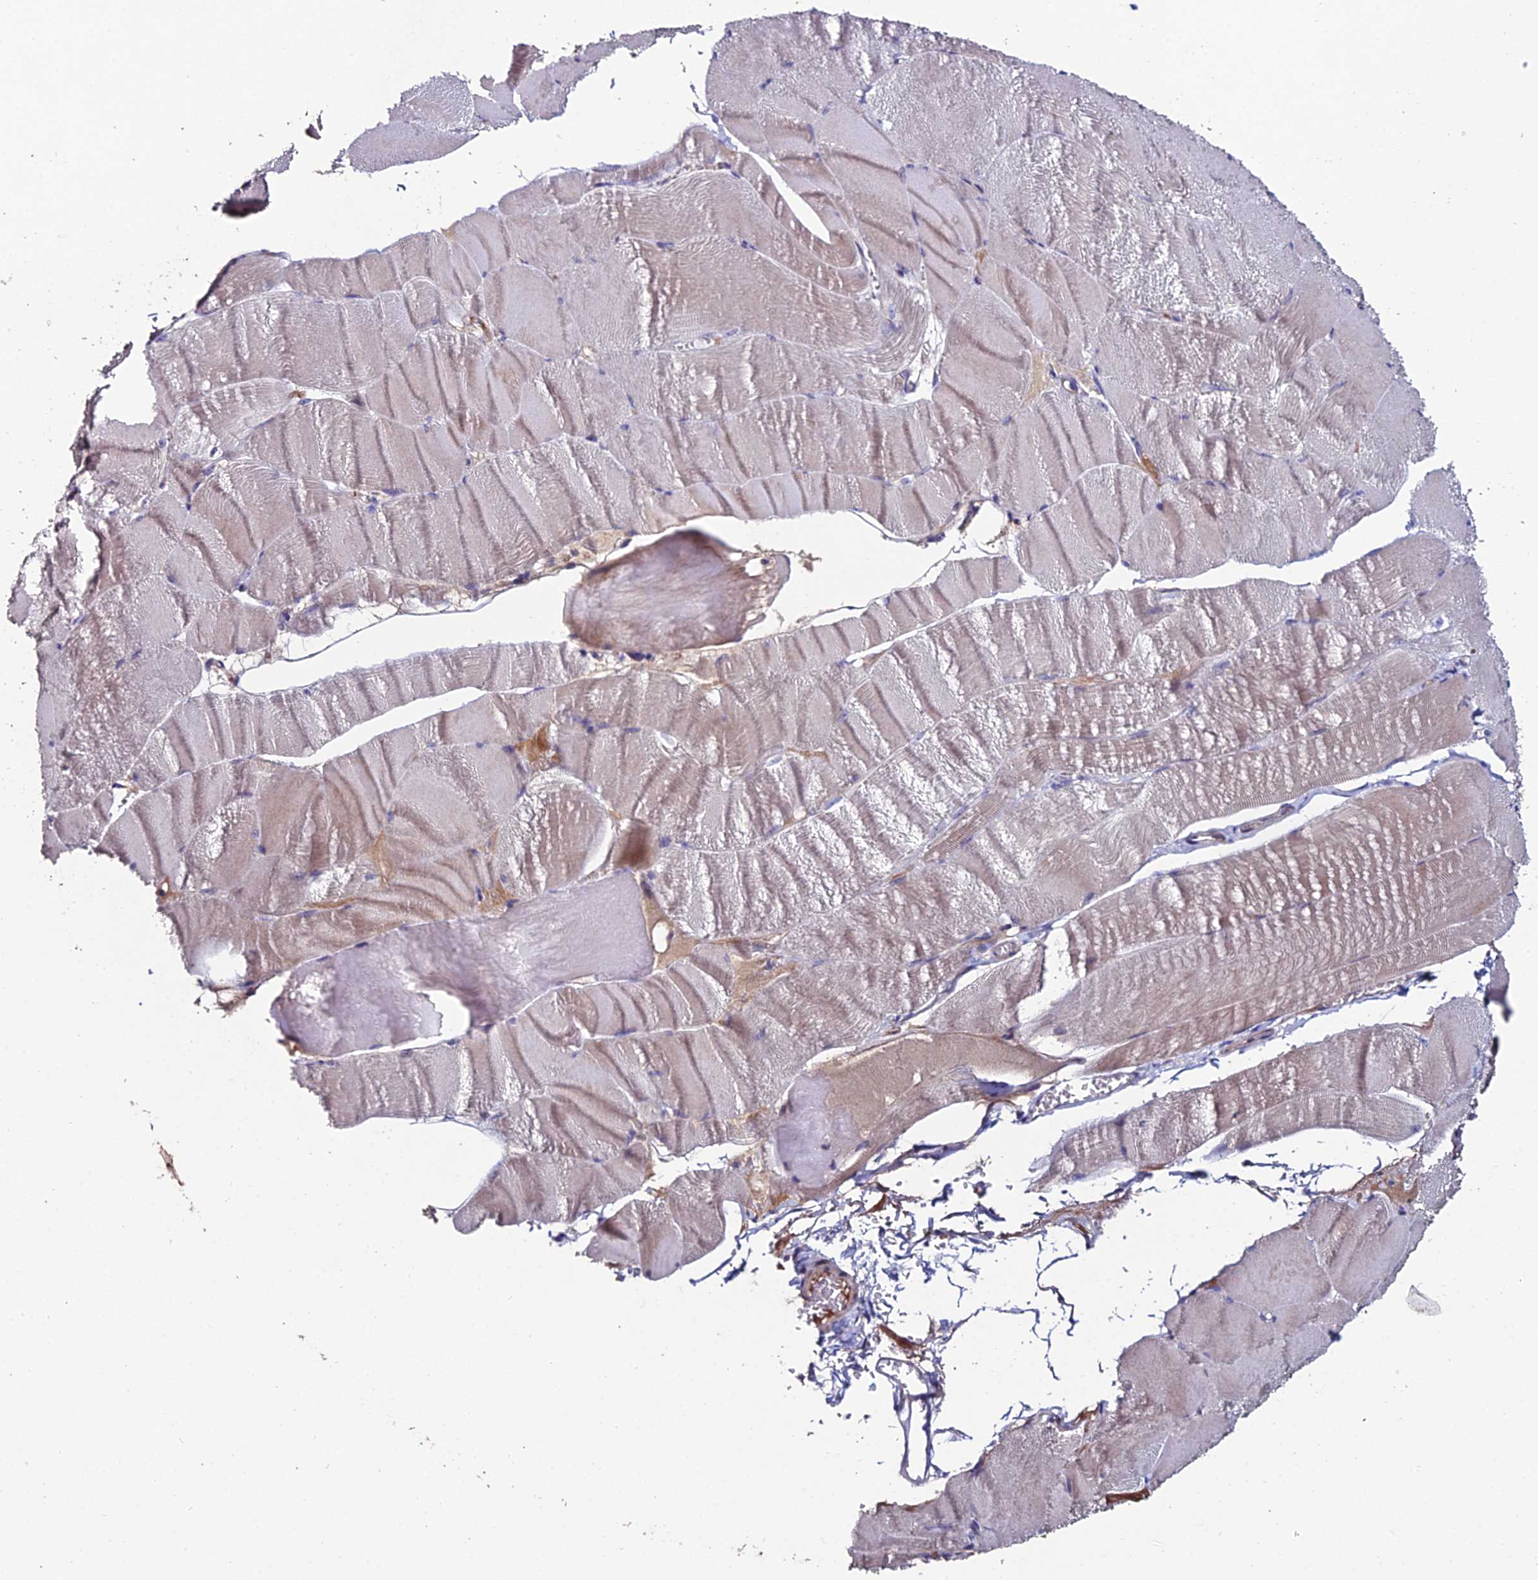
{"staining": {"intensity": "moderate", "quantity": "25%-75%", "location": "cytoplasmic/membranous"}, "tissue": "skeletal muscle", "cell_type": "Myocytes", "image_type": "normal", "snomed": [{"axis": "morphology", "description": "Normal tissue, NOS"}, {"axis": "morphology", "description": "Basal cell carcinoma"}, {"axis": "topography", "description": "Skeletal muscle"}], "caption": "The photomicrograph displays a brown stain indicating the presence of a protein in the cytoplasmic/membranous of myocytes in skeletal muscle. The protein of interest is shown in brown color, while the nuclei are stained blue.", "gene": "ESRRG", "patient": {"sex": "female", "age": 64}}